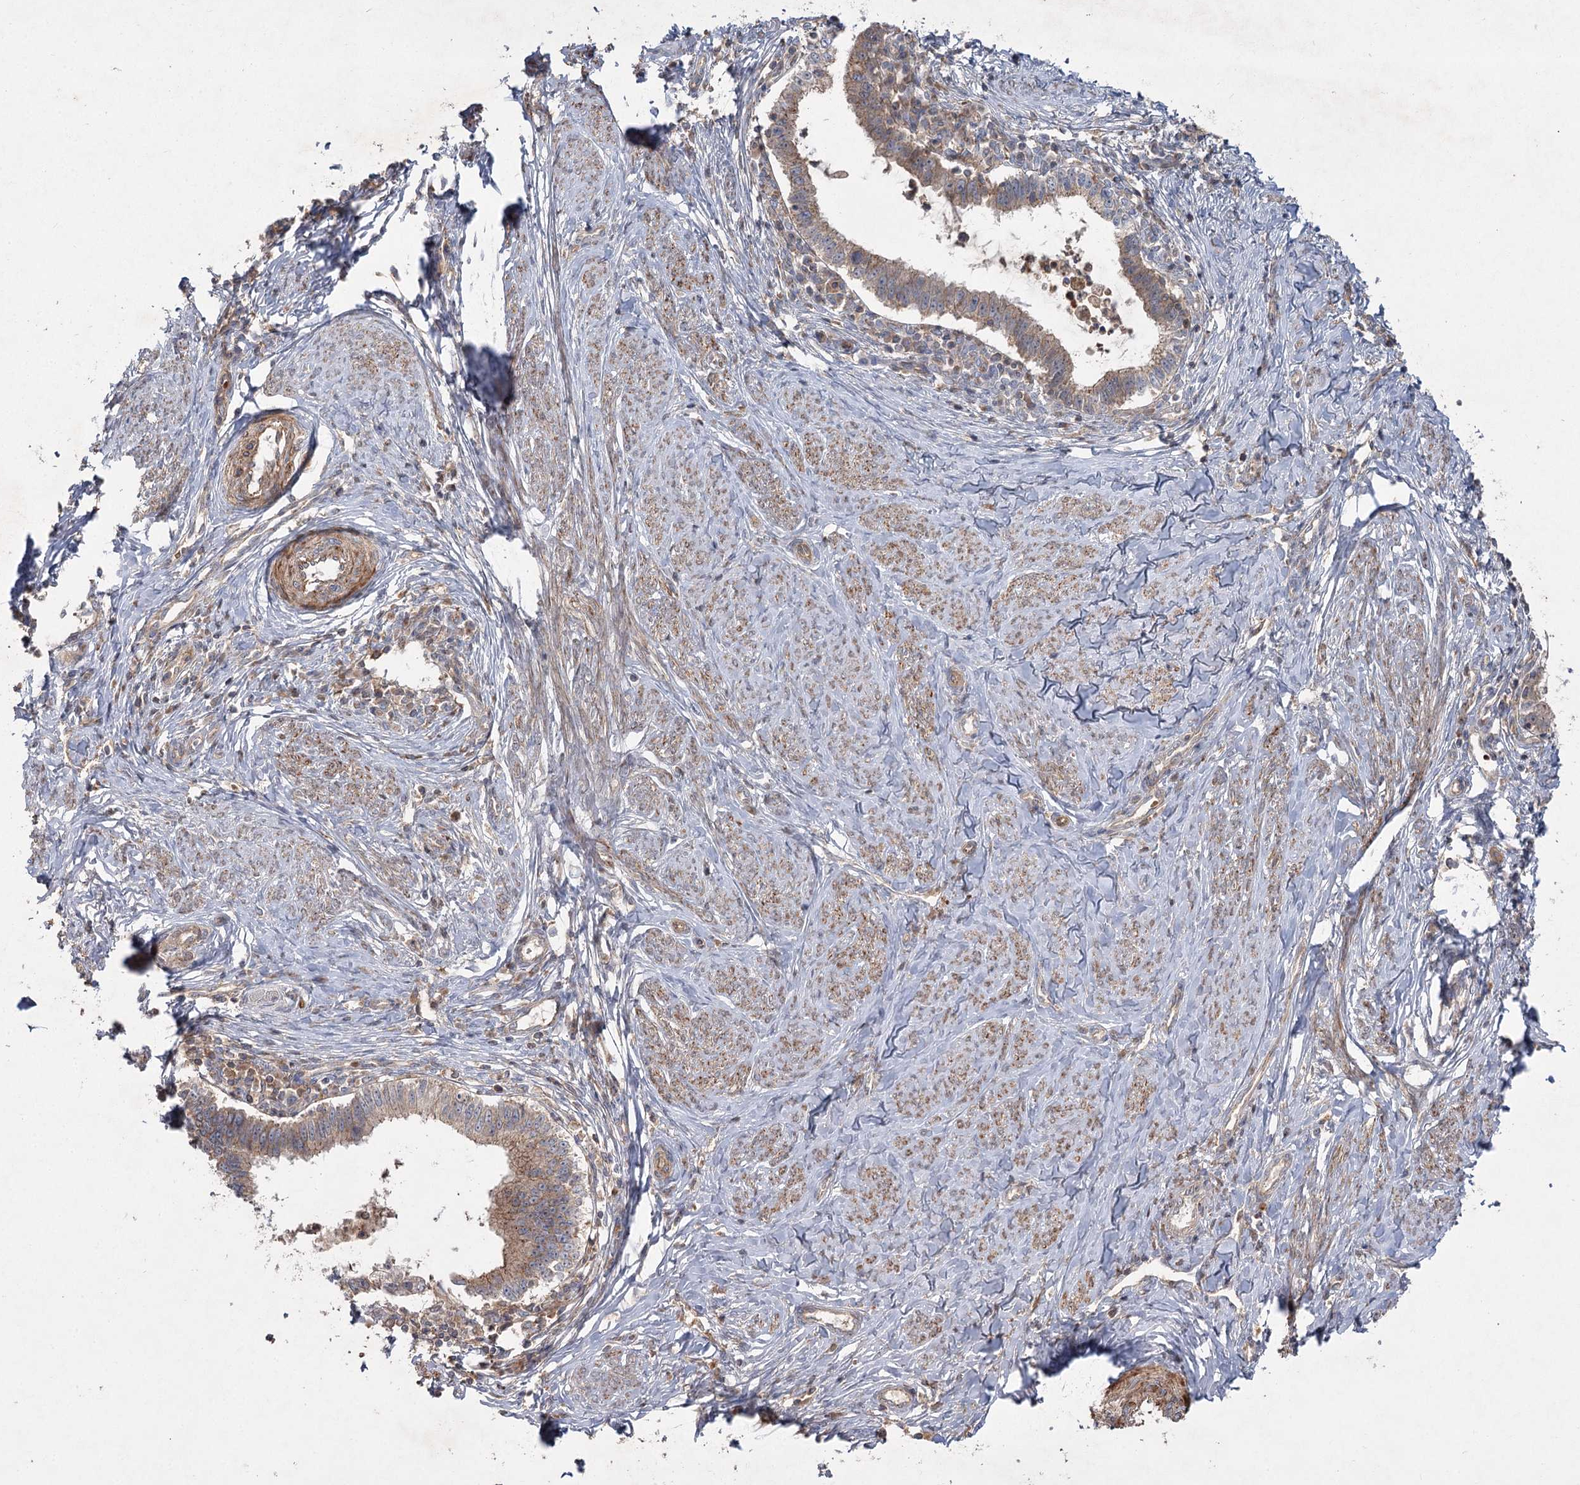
{"staining": {"intensity": "moderate", "quantity": ">75%", "location": "cytoplasmic/membranous"}, "tissue": "cervical cancer", "cell_type": "Tumor cells", "image_type": "cancer", "snomed": [{"axis": "morphology", "description": "Adenocarcinoma, NOS"}, {"axis": "topography", "description": "Cervix"}], "caption": "The photomicrograph demonstrates a brown stain indicating the presence of a protein in the cytoplasmic/membranous of tumor cells in adenocarcinoma (cervical).", "gene": "KIAA0825", "patient": {"sex": "female", "age": 36}}